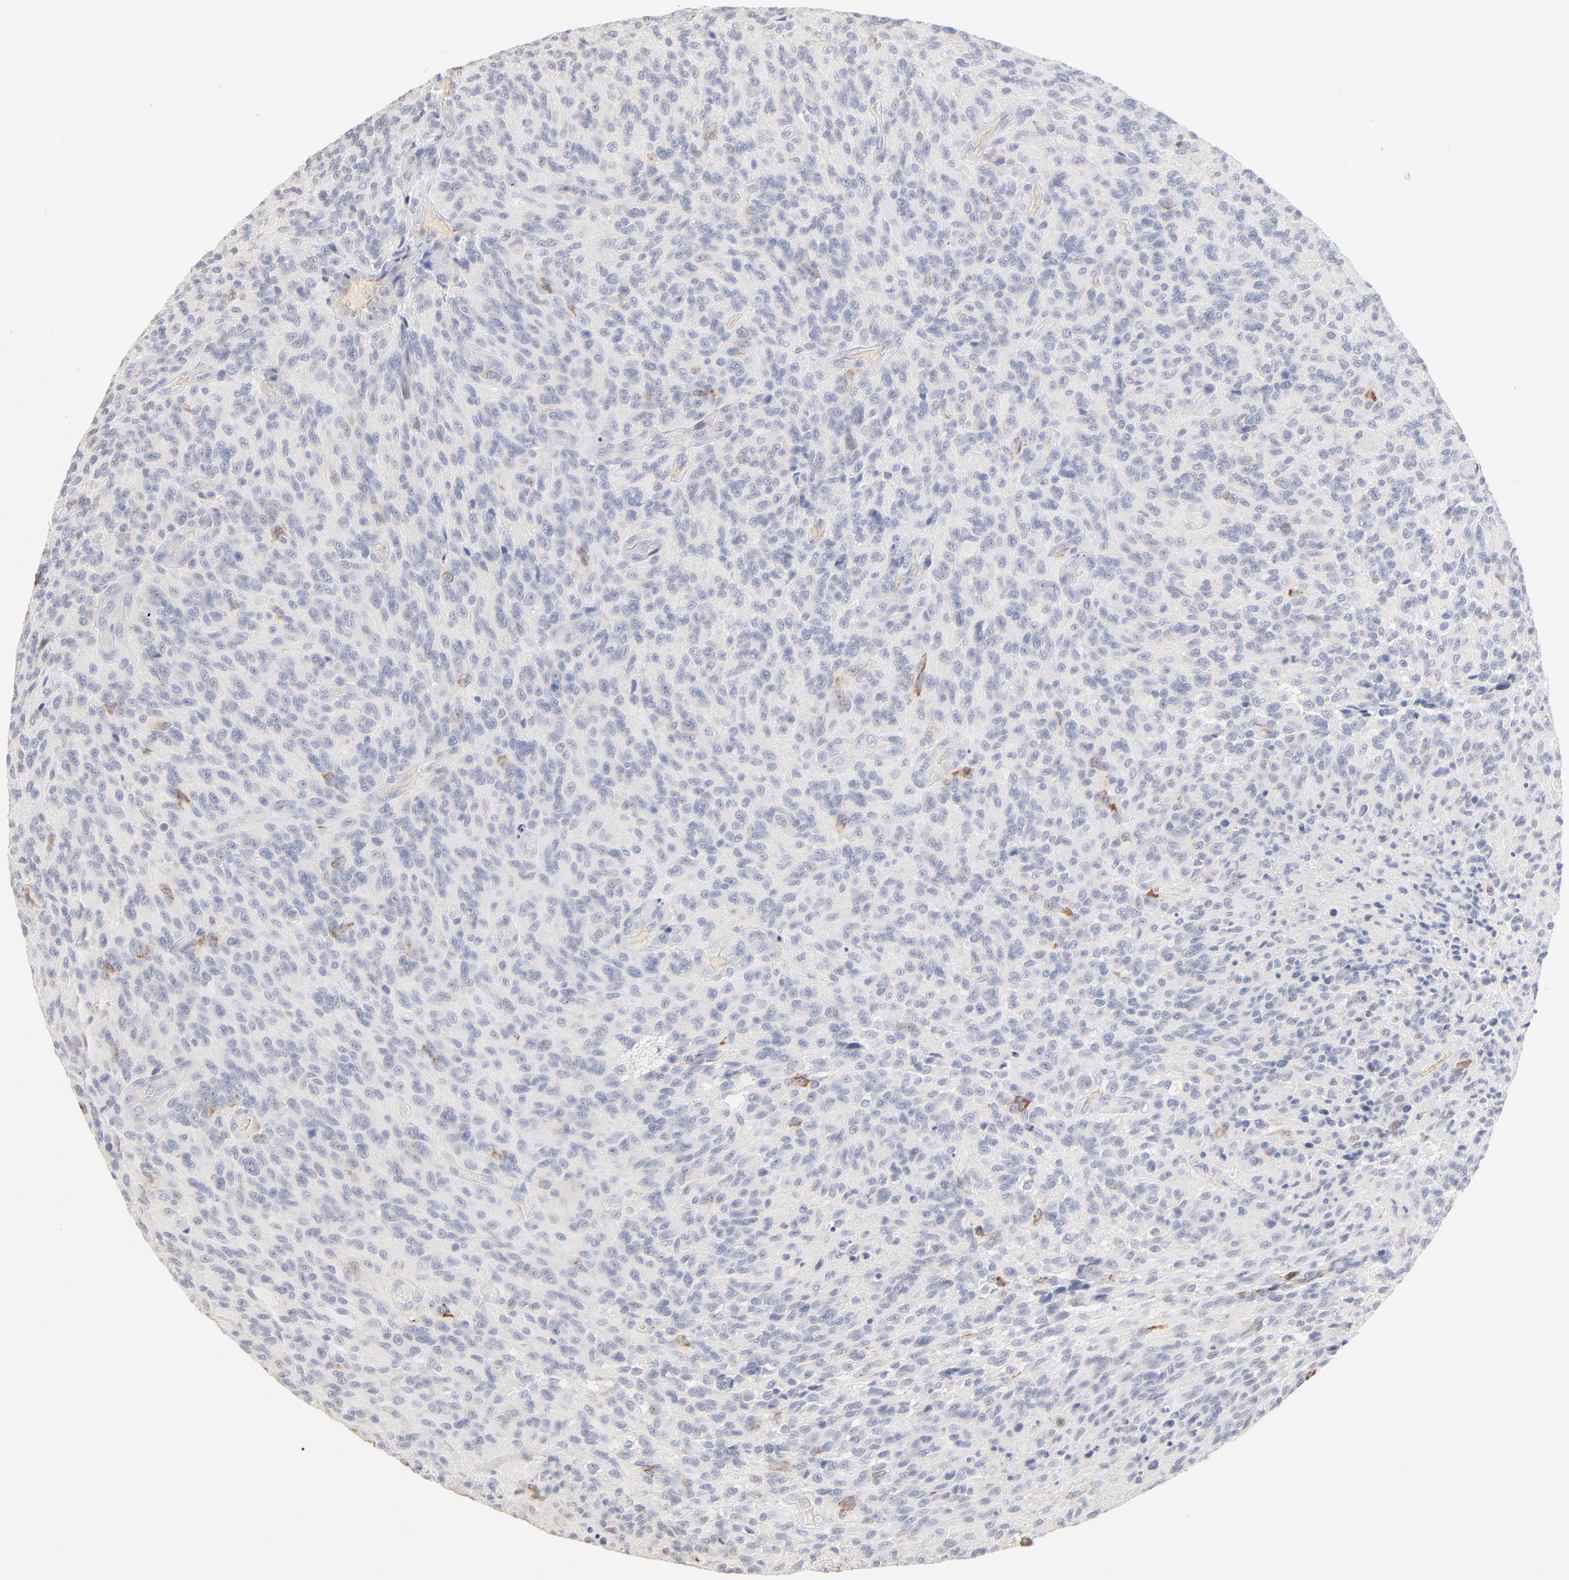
{"staining": {"intensity": "negative", "quantity": "none", "location": "none"}, "tissue": "glioma", "cell_type": "Tumor cells", "image_type": "cancer", "snomed": [{"axis": "morphology", "description": "Normal tissue, NOS"}, {"axis": "morphology", "description": "Glioma, malignant, High grade"}, {"axis": "topography", "description": "Cerebral cortex"}], "caption": "Immunohistochemistry (IHC) histopathology image of neoplastic tissue: malignant glioma (high-grade) stained with DAB (3,3'-diaminobenzidine) reveals no significant protein expression in tumor cells.", "gene": "SPTB", "patient": {"sex": "male", "age": 56}}